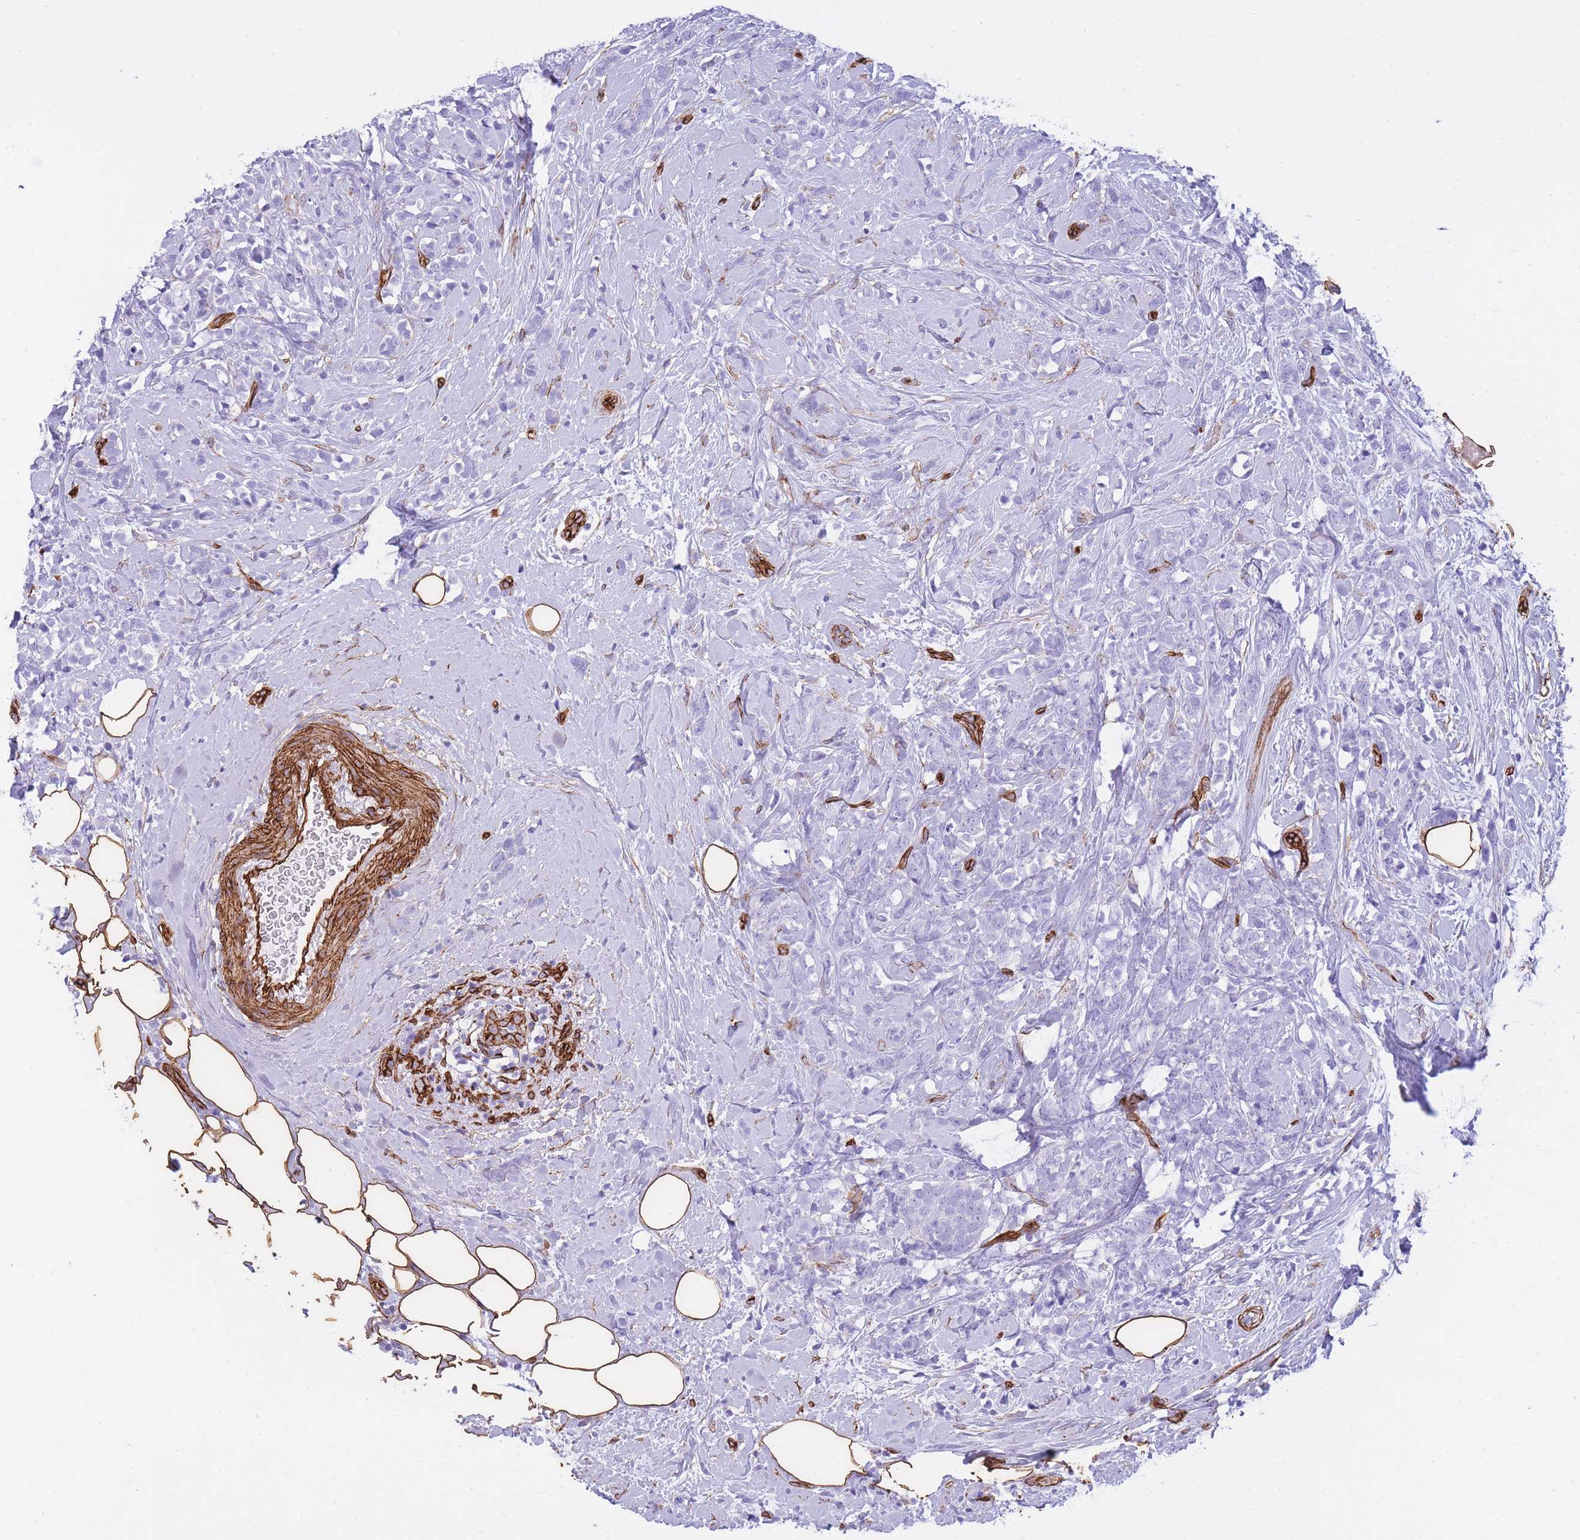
{"staining": {"intensity": "negative", "quantity": "none", "location": "none"}, "tissue": "breast cancer", "cell_type": "Tumor cells", "image_type": "cancer", "snomed": [{"axis": "morphology", "description": "Lobular carcinoma"}, {"axis": "topography", "description": "Breast"}], "caption": "DAB immunohistochemical staining of human breast cancer (lobular carcinoma) demonstrates no significant positivity in tumor cells.", "gene": "CAVIN1", "patient": {"sex": "female", "age": 58}}